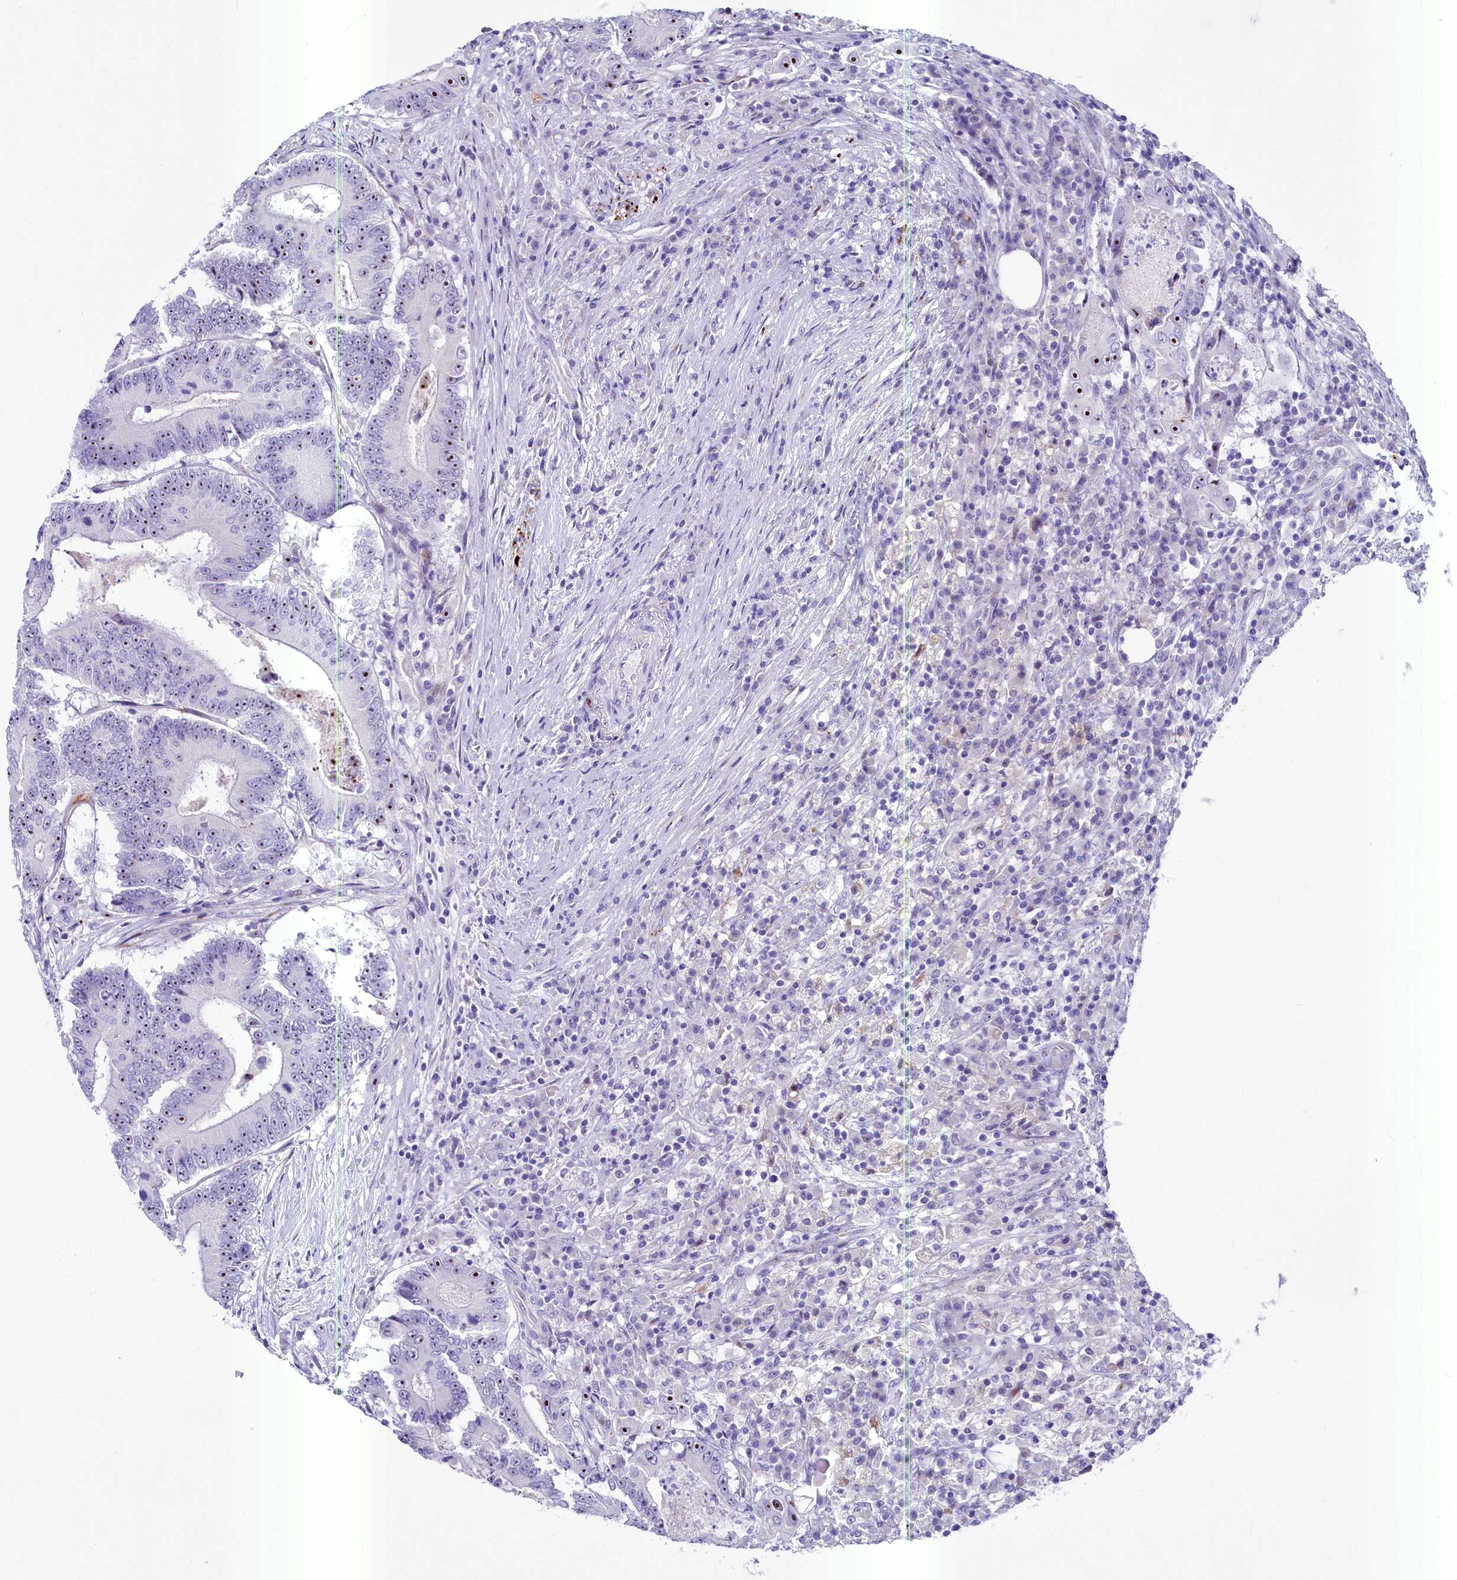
{"staining": {"intensity": "moderate", "quantity": "<25%", "location": "nuclear"}, "tissue": "colorectal cancer", "cell_type": "Tumor cells", "image_type": "cancer", "snomed": [{"axis": "morphology", "description": "Adenocarcinoma, NOS"}, {"axis": "topography", "description": "Colon"}], "caption": "The image reveals staining of colorectal cancer, revealing moderate nuclear protein expression (brown color) within tumor cells.", "gene": "SH3TC2", "patient": {"sex": "male", "age": 83}}